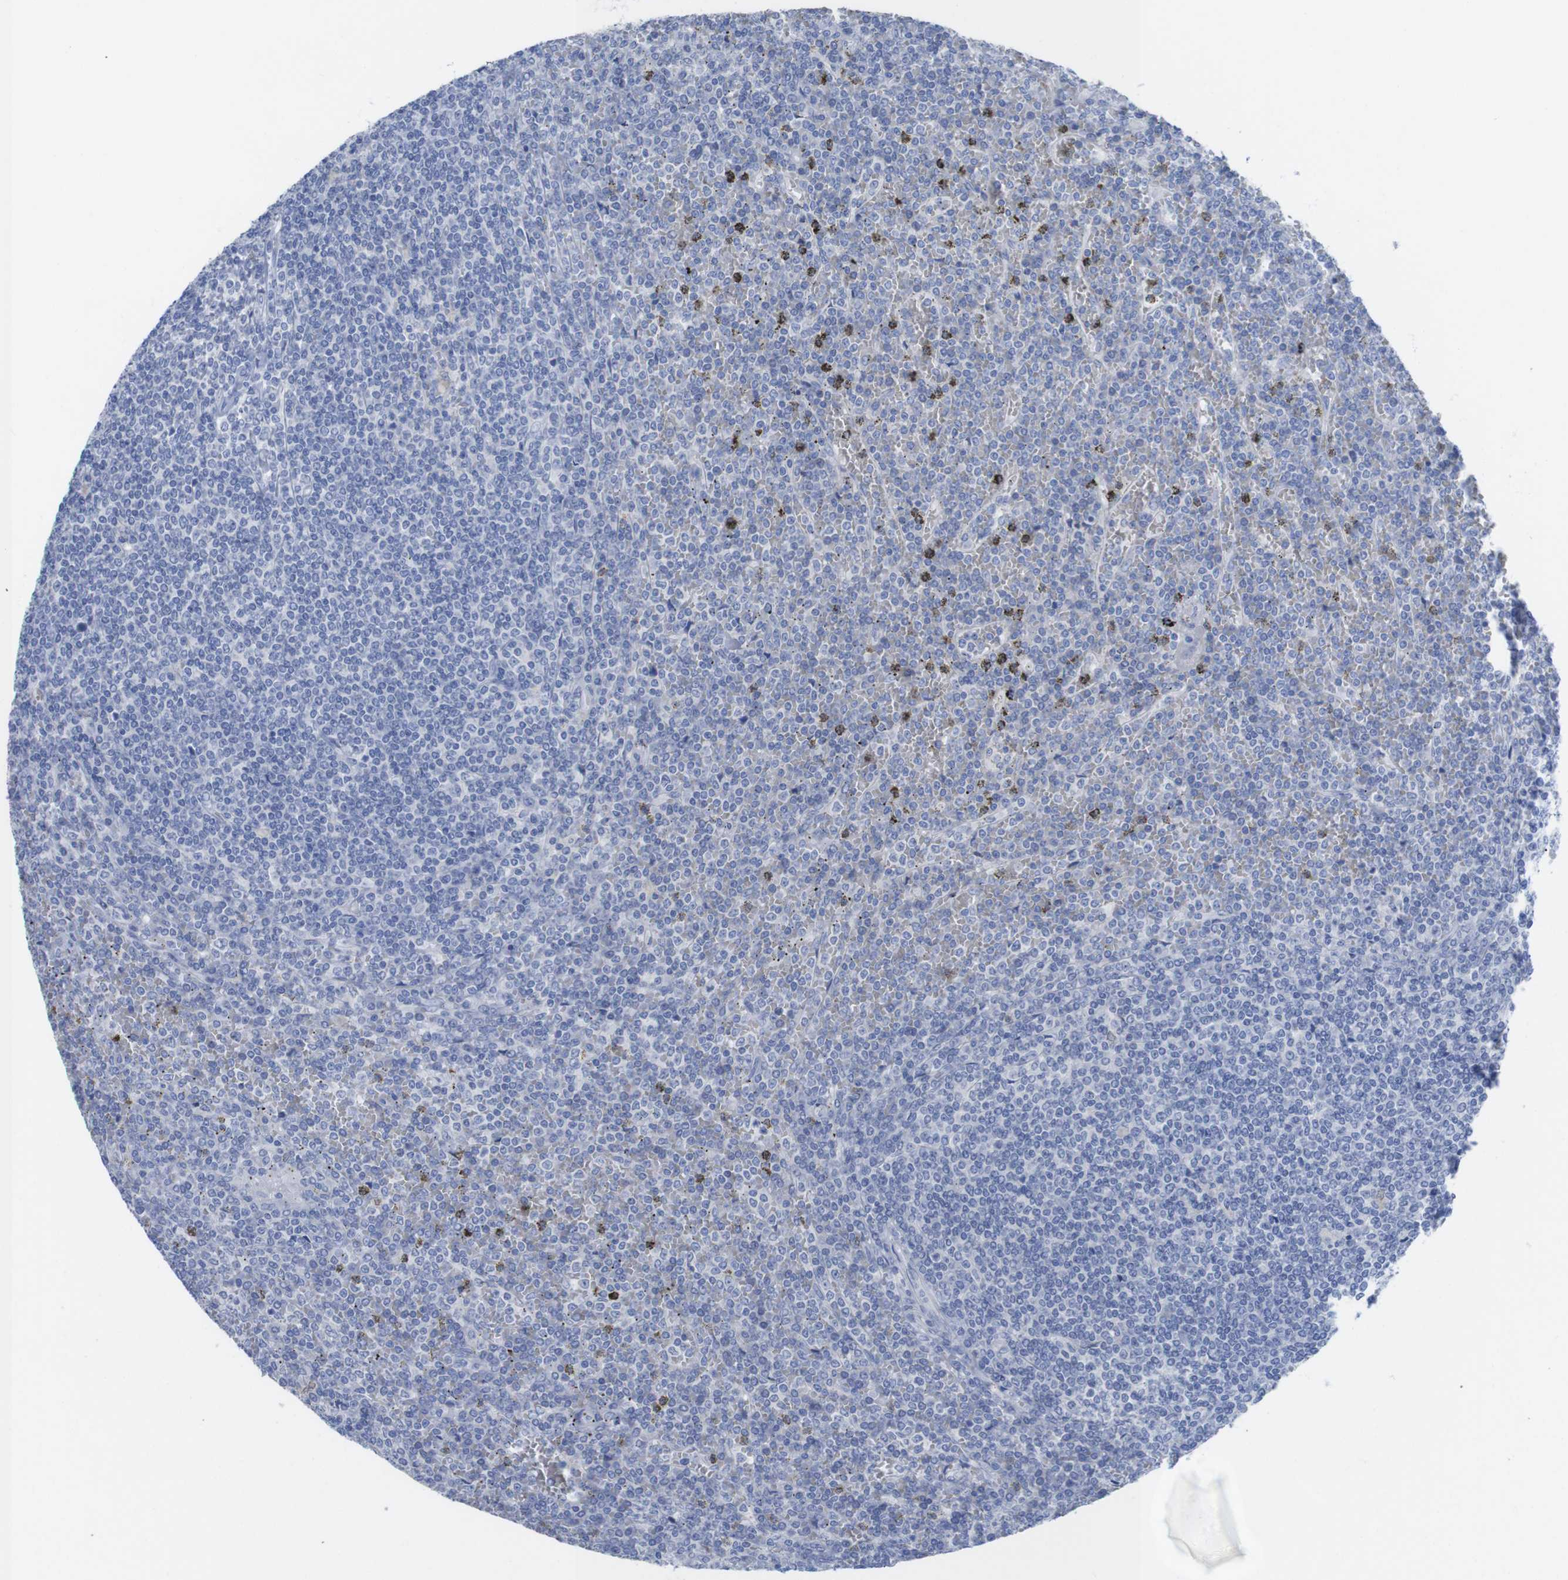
{"staining": {"intensity": "negative", "quantity": "none", "location": "none"}, "tissue": "lymphoma", "cell_type": "Tumor cells", "image_type": "cancer", "snomed": [{"axis": "morphology", "description": "Malignant lymphoma, non-Hodgkin's type, Low grade"}, {"axis": "topography", "description": "Spleen"}], "caption": "This photomicrograph is of lymphoma stained with immunohistochemistry to label a protein in brown with the nuclei are counter-stained blue. There is no staining in tumor cells.", "gene": "PNMA1", "patient": {"sex": "female", "age": 19}}